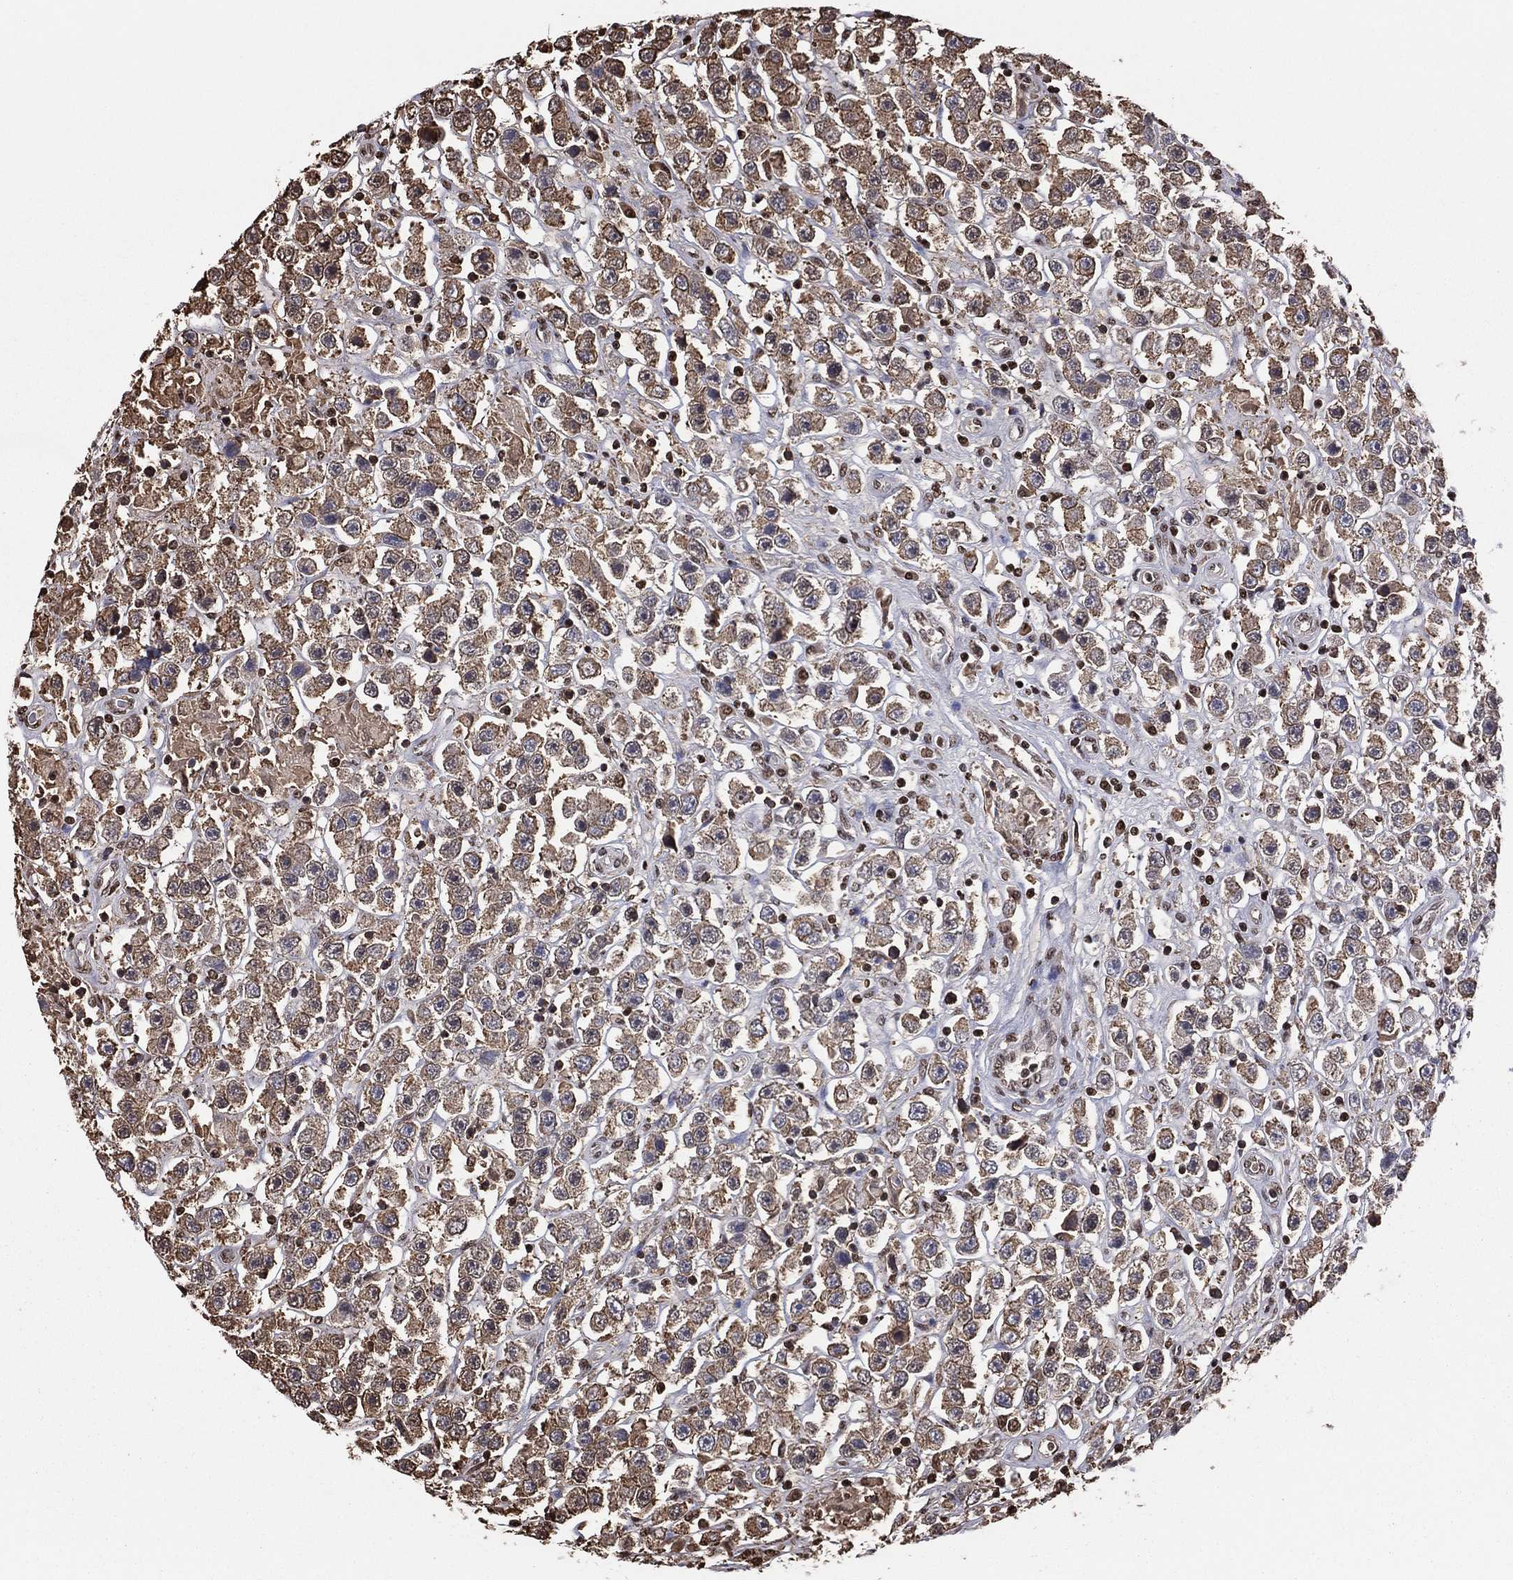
{"staining": {"intensity": "moderate", "quantity": "25%-75%", "location": "cytoplasmic/membranous"}, "tissue": "testis cancer", "cell_type": "Tumor cells", "image_type": "cancer", "snomed": [{"axis": "morphology", "description": "Seminoma, NOS"}, {"axis": "topography", "description": "Testis"}], "caption": "Testis seminoma was stained to show a protein in brown. There is medium levels of moderate cytoplasmic/membranous expression in about 25%-75% of tumor cells. (IHC, brightfield microscopy, high magnification).", "gene": "GAPDH", "patient": {"sex": "male", "age": 45}}